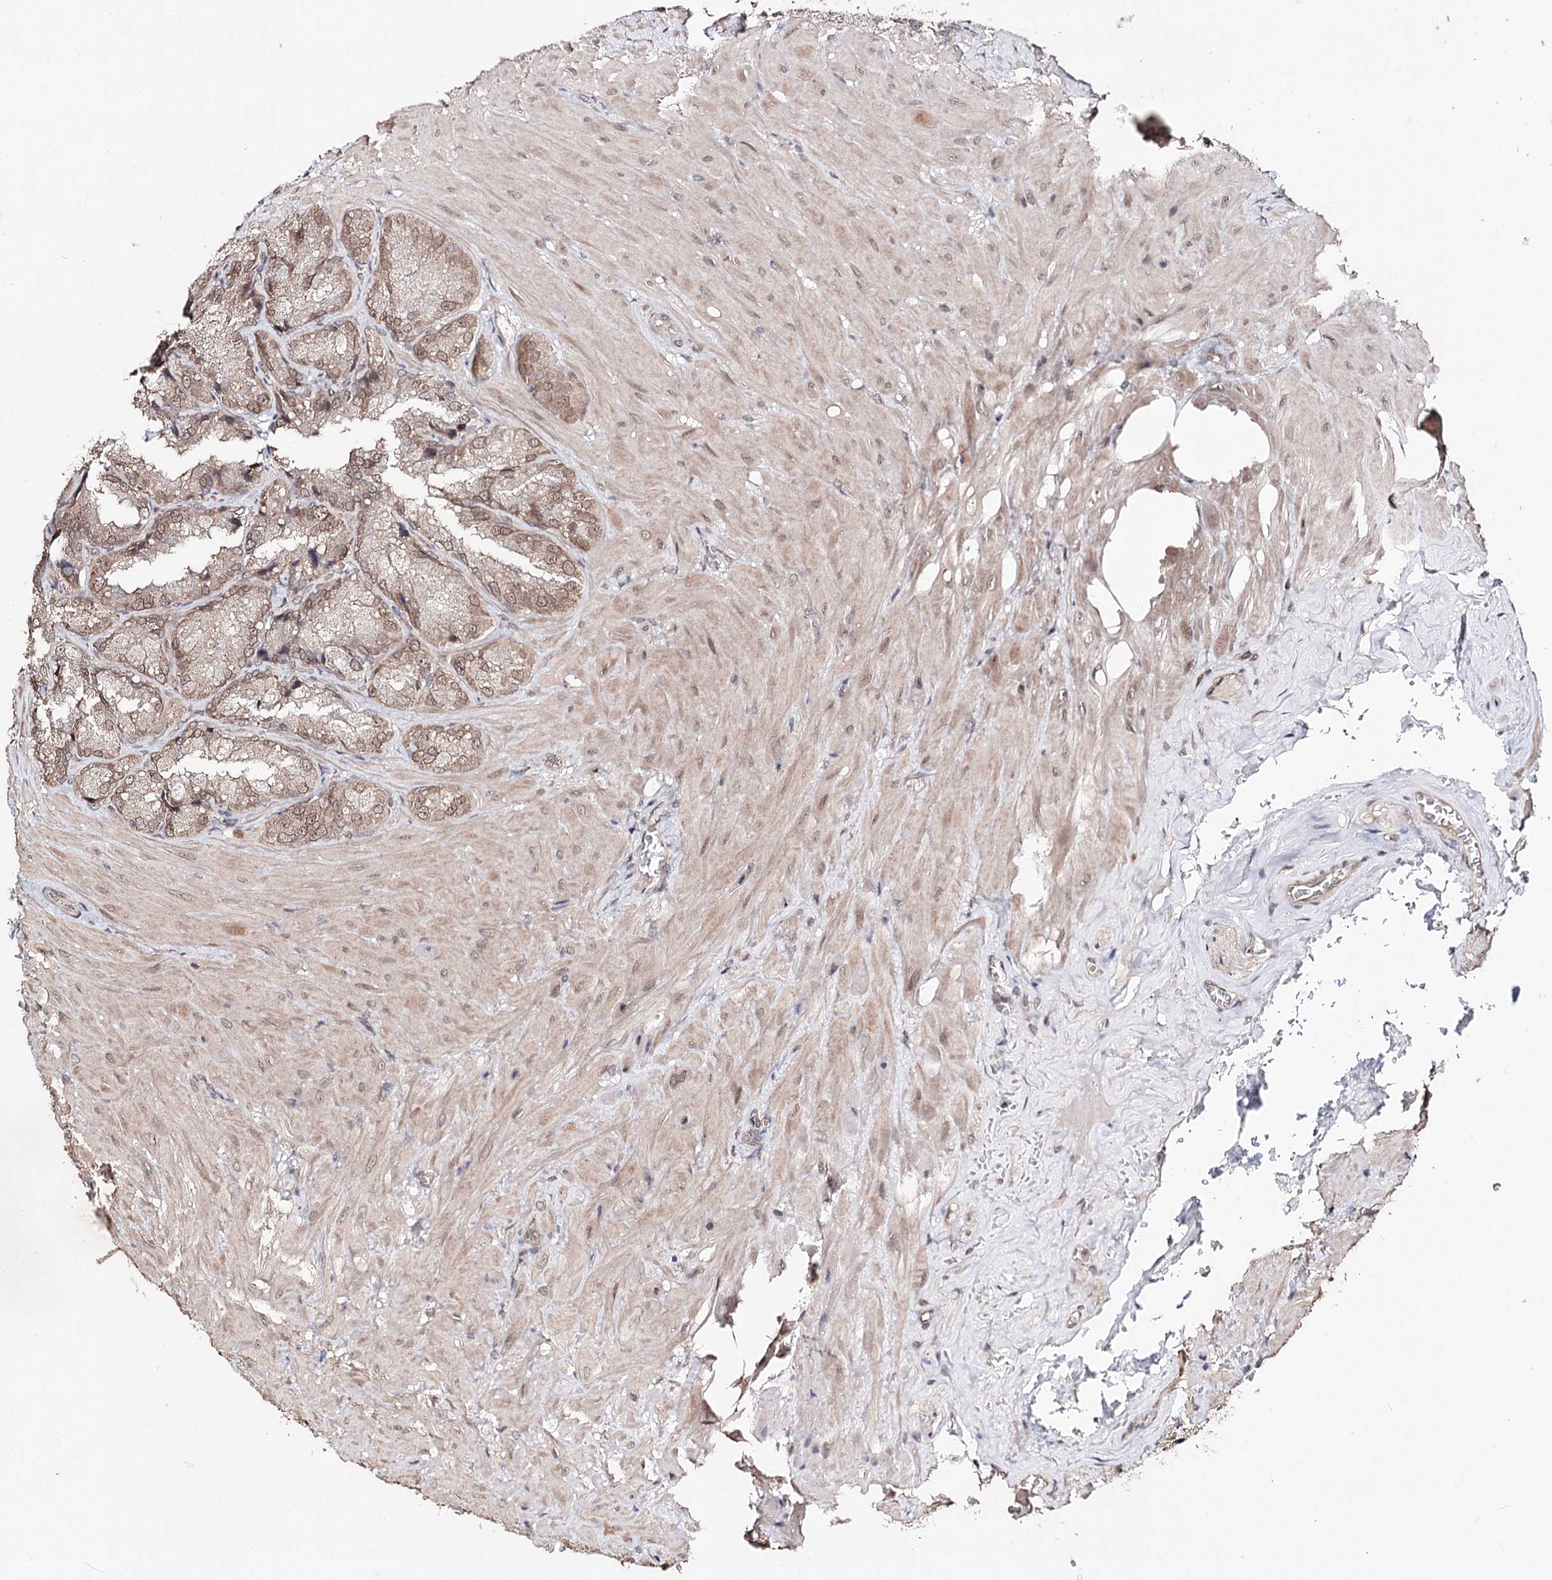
{"staining": {"intensity": "moderate", "quantity": ">75%", "location": "cytoplasmic/membranous"}, "tissue": "seminal vesicle", "cell_type": "Glandular cells", "image_type": "normal", "snomed": [{"axis": "morphology", "description": "Normal tissue, NOS"}, {"axis": "topography", "description": "Seminal veicle"}], "caption": "Seminal vesicle stained for a protein exhibits moderate cytoplasmic/membranous positivity in glandular cells. (Brightfield microscopy of DAB IHC at high magnification).", "gene": "NOPCHAP1", "patient": {"sex": "male", "age": 62}}